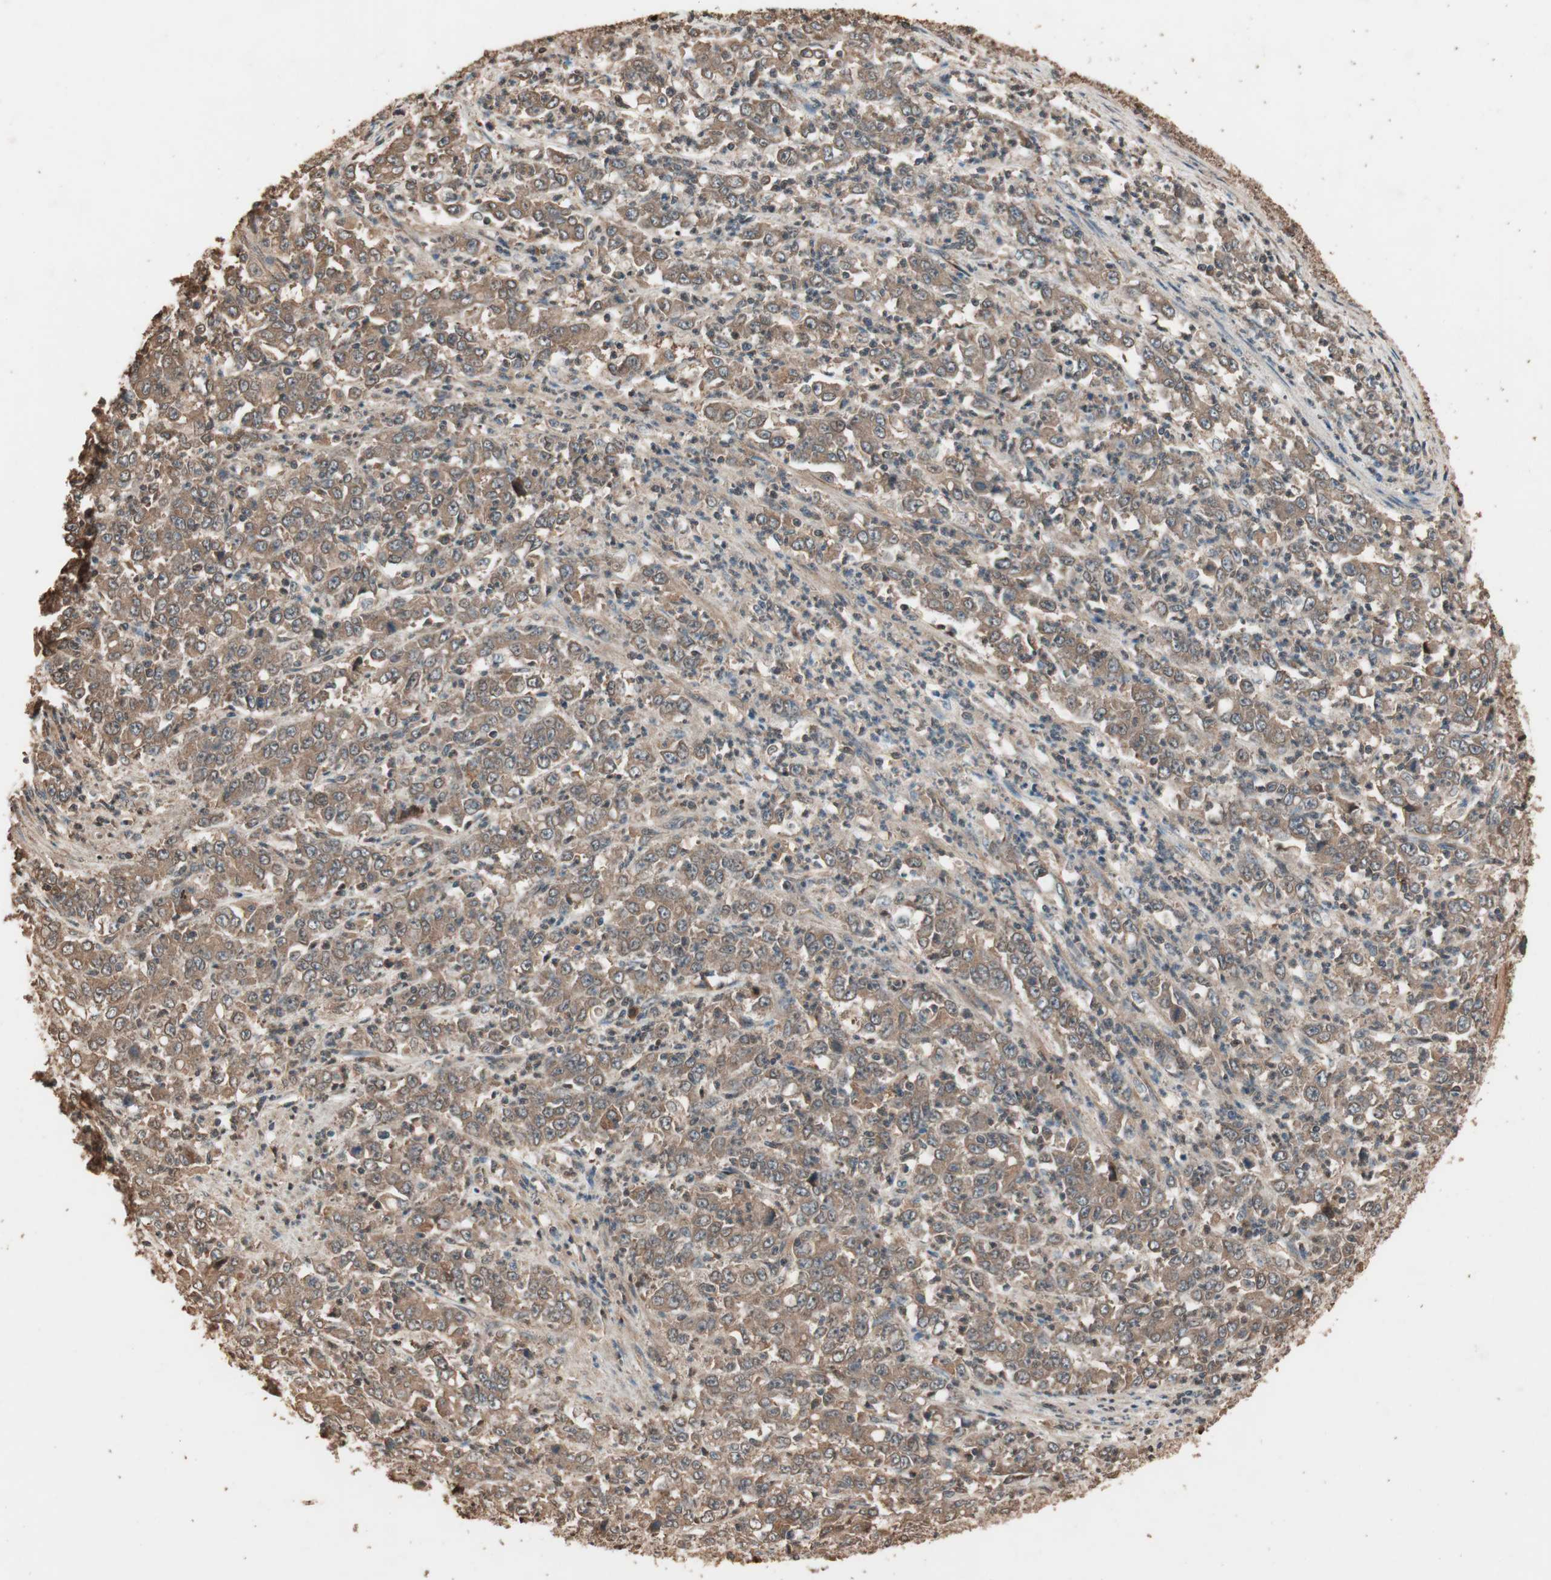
{"staining": {"intensity": "moderate", "quantity": ">75%", "location": "cytoplasmic/membranous"}, "tissue": "stomach cancer", "cell_type": "Tumor cells", "image_type": "cancer", "snomed": [{"axis": "morphology", "description": "Adenocarcinoma, NOS"}, {"axis": "topography", "description": "Stomach, lower"}], "caption": "Immunohistochemistry (IHC) (DAB (3,3'-diaminobenzidine)) staining of stomach adenocarcinoma shows moderate cytoplasmic/membranous protein staining in about >75% of tumor cells.", "gene": "USP20", "patient": {"sex": "female", "age": 71}}